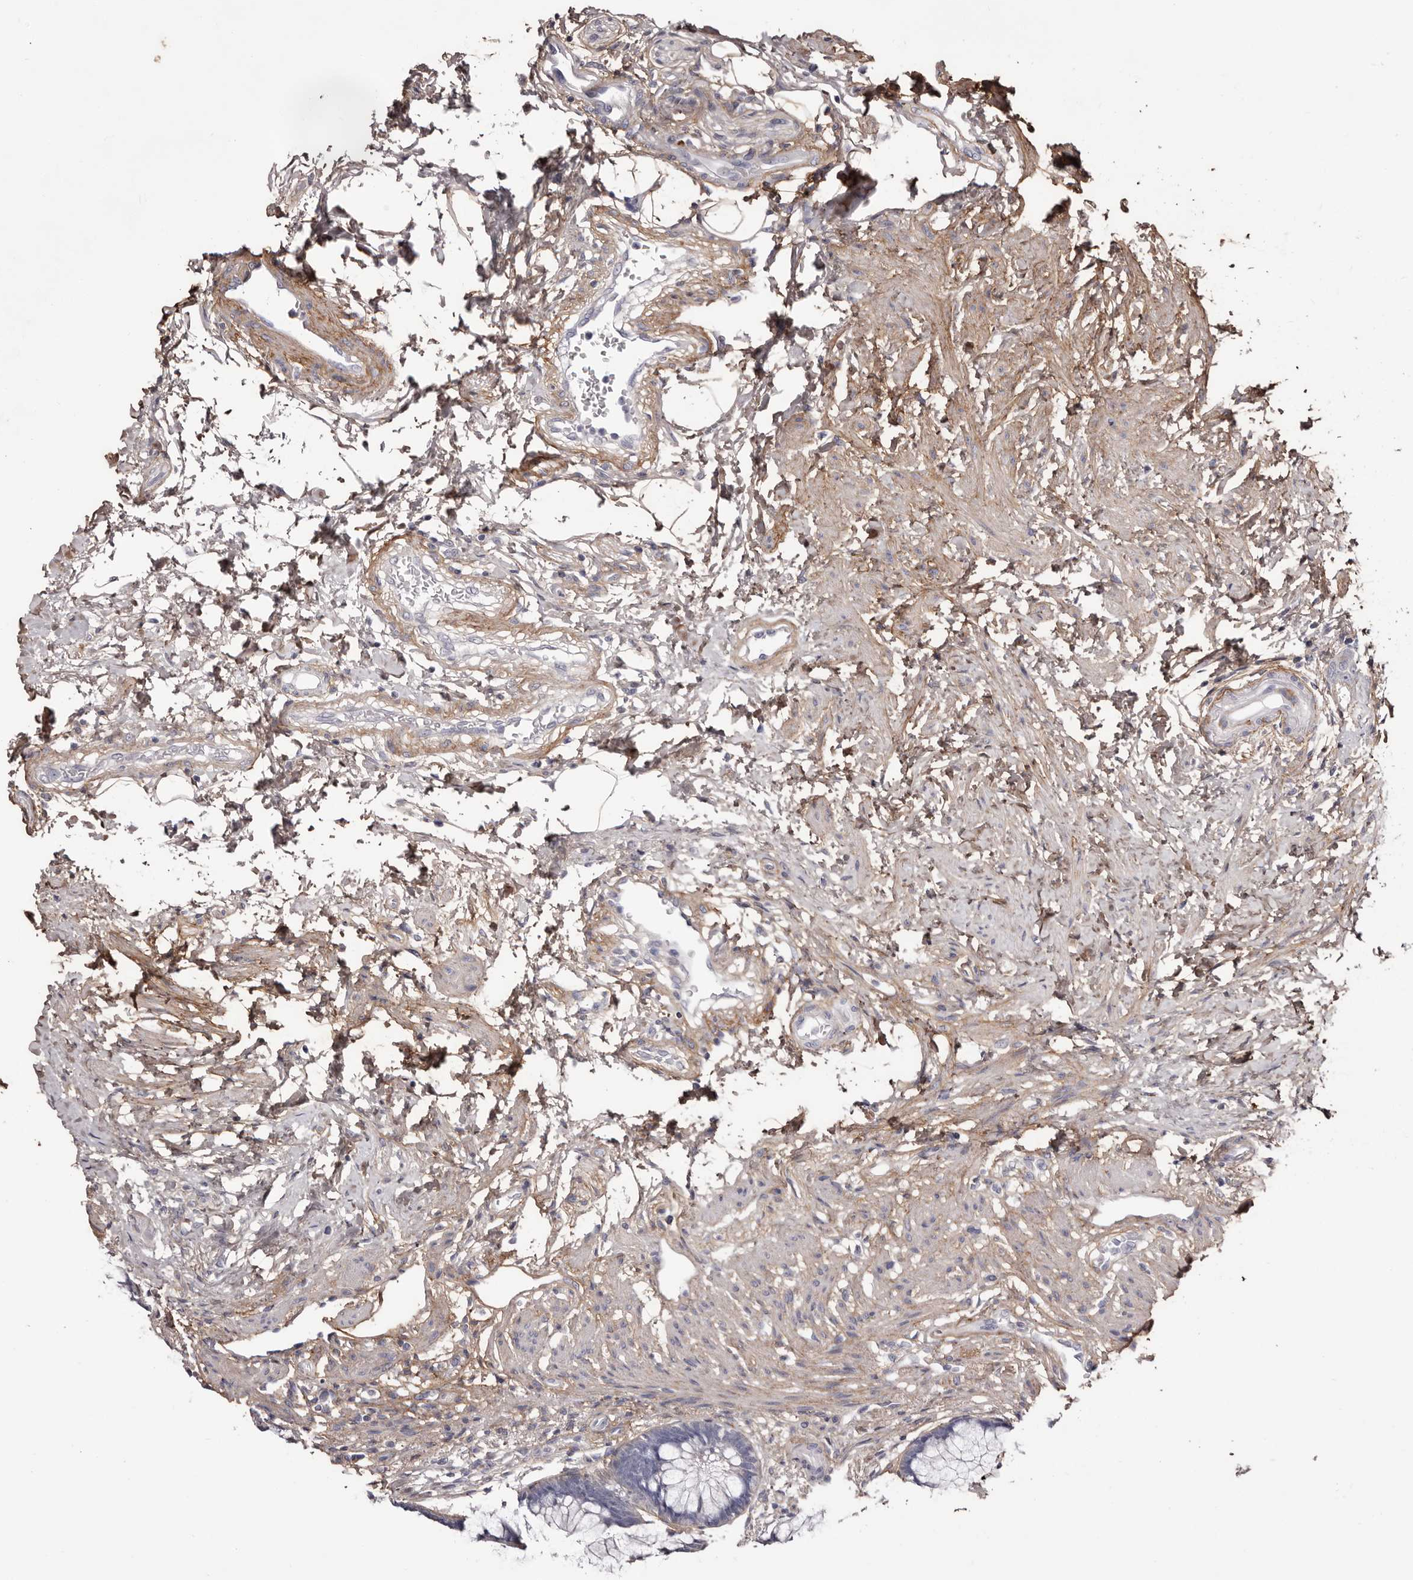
{"staining": {"intensity": "negative", "quantity": "none", "location": "none"}, "tissue": "rectum", "cell_type": "Glandular cells", "image_type": "normal", "snomed": [{"axis": "morphology", "description": "Normal tissue, NOS"}, {"axis": "topography", "description": "Rectum"}], "caption": "Immunohistochemistry micrograph of normal human rectum stained for a protein (brown), which shows no positivity in glandular cells.", "gene": "COL6A1", "patient": {"sex": "male", "age": 51}}